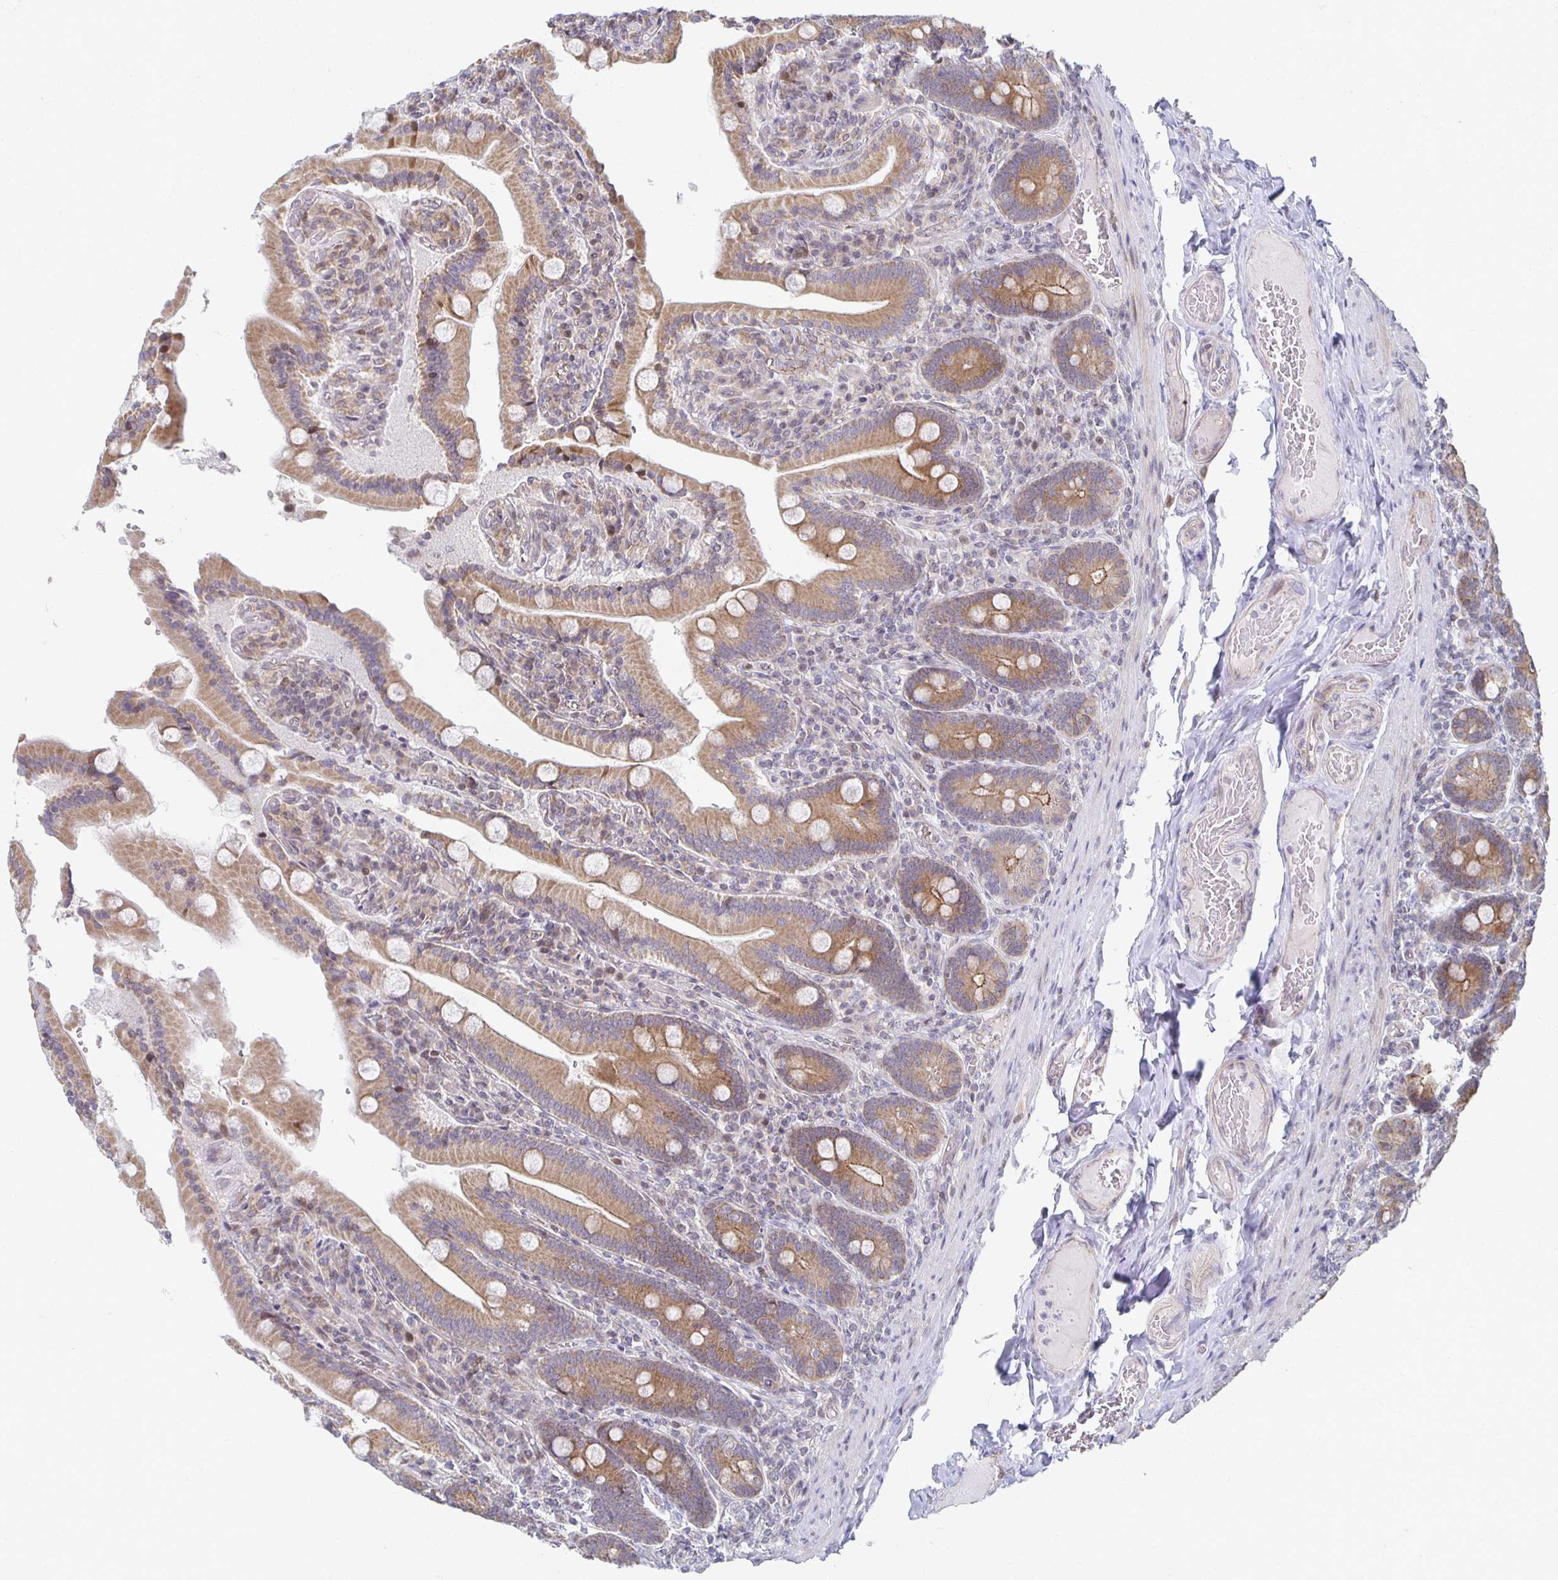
{"staining": {"intensity": "moderate", "quantity": ">75%", "location": "cytoplasmic/membranous"}, "tissue": "duodenum", "cell_type": "Glandular cells", "image_type": "normal", "snomed": [{"axis": "morphology", "description": "Normal tissue, NOS"}, {"axis": "topography", "description": "Duodenum"}], "caption": "This is a micrograph of immunohistochemistry (IHC) staining of unremarkable duodenum, which shows moderate expression in the cytoplasmic/membranous of glandular cells.", "gene": "HCFC1R1", "patient": {"sex": "female", "age": 62}}